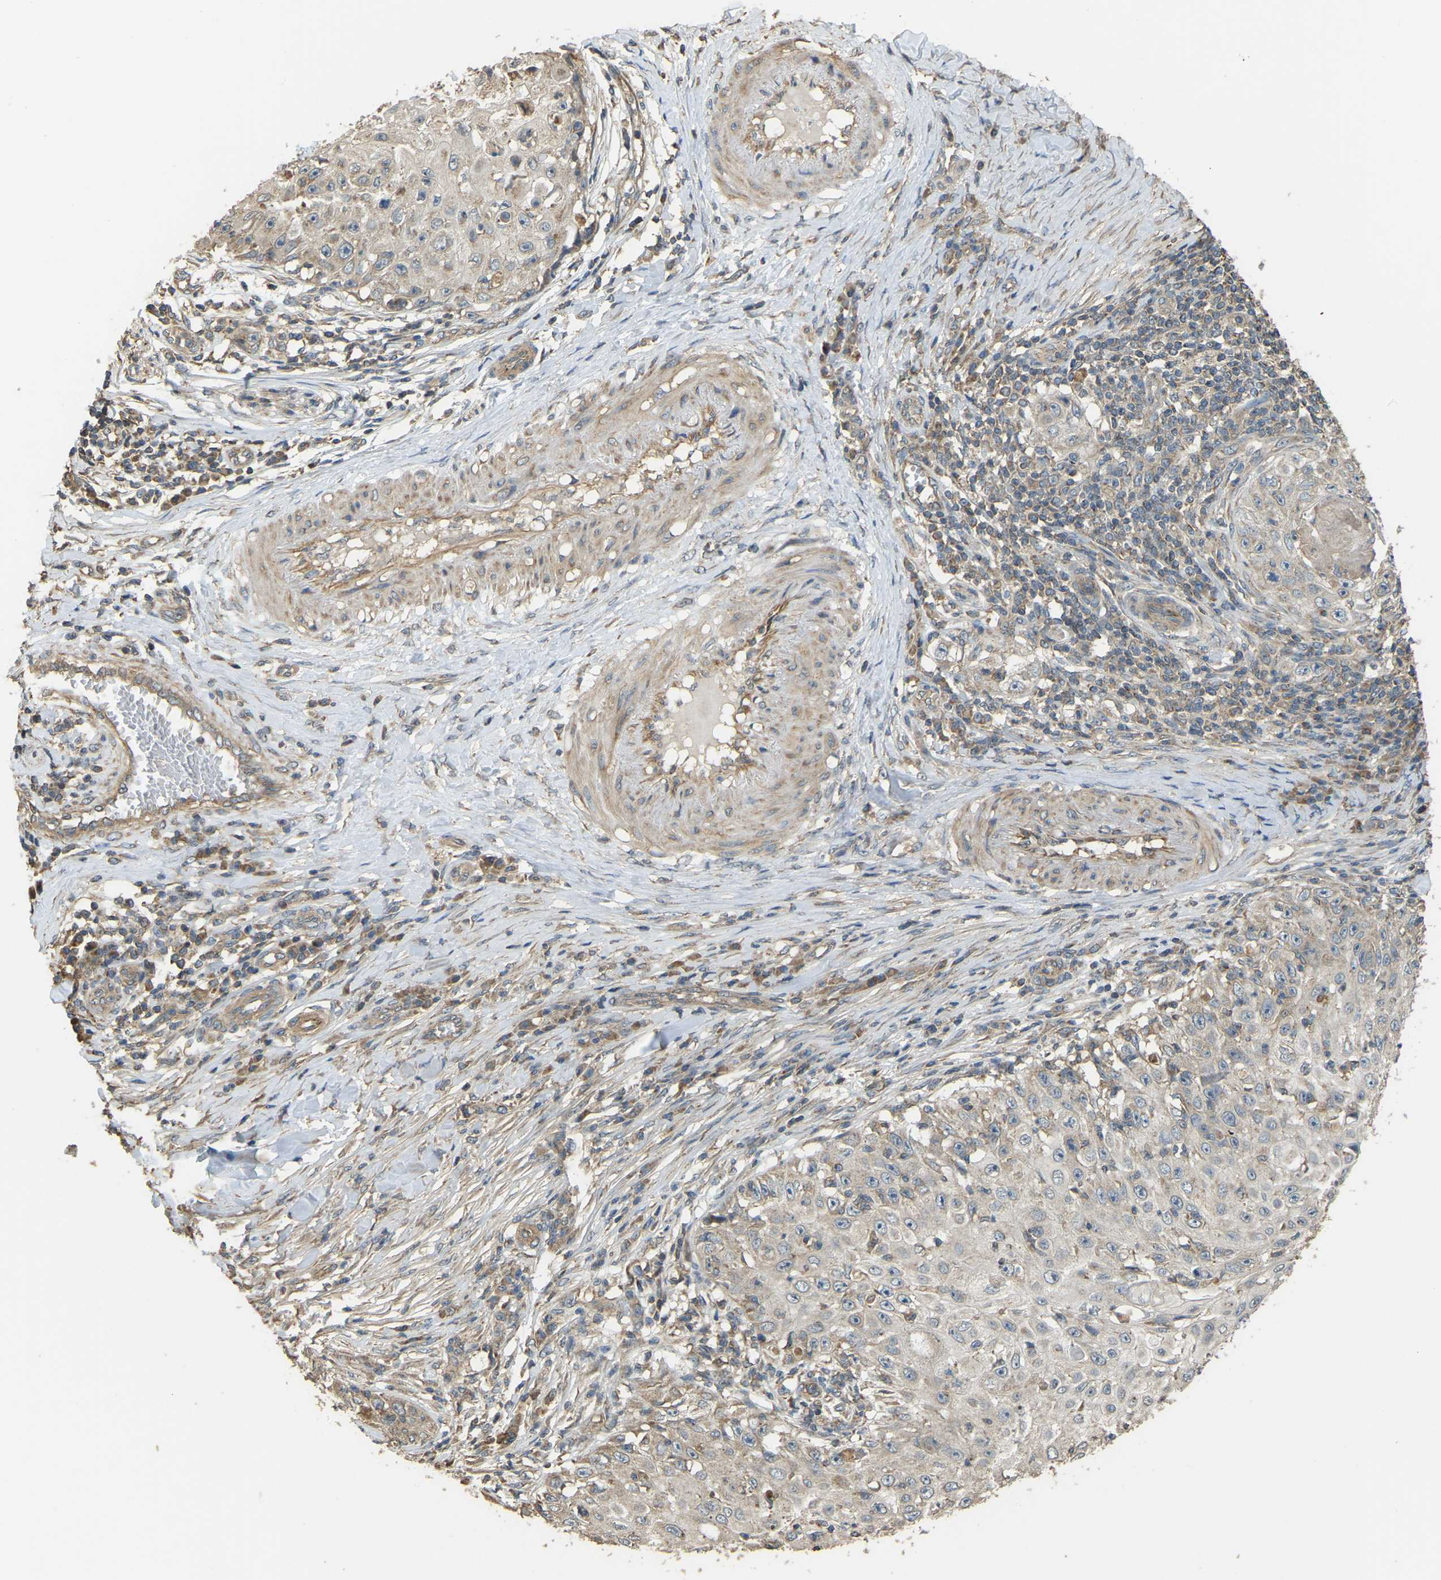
{"staining": {"intensity": "weak", "quantity": "<25%", "location": "cytoplasmic/membranous"}, "tissue": "skin cancer", "cell_type": "Tumor cells", "image_type": "cancer", "snomed": [{"axis": "morphology", "description": "Squamous cell carcinoma, NOS"}, {"axis": "topography", "description": "Skin"}], "caption": "The immunohistochemistry micrograph has no significant staining in tumor cells of skin cancer (squamous cell carcinoma) tissue.", "gene": "GNG2", "patient": {"sex": "male", "age": 86}}